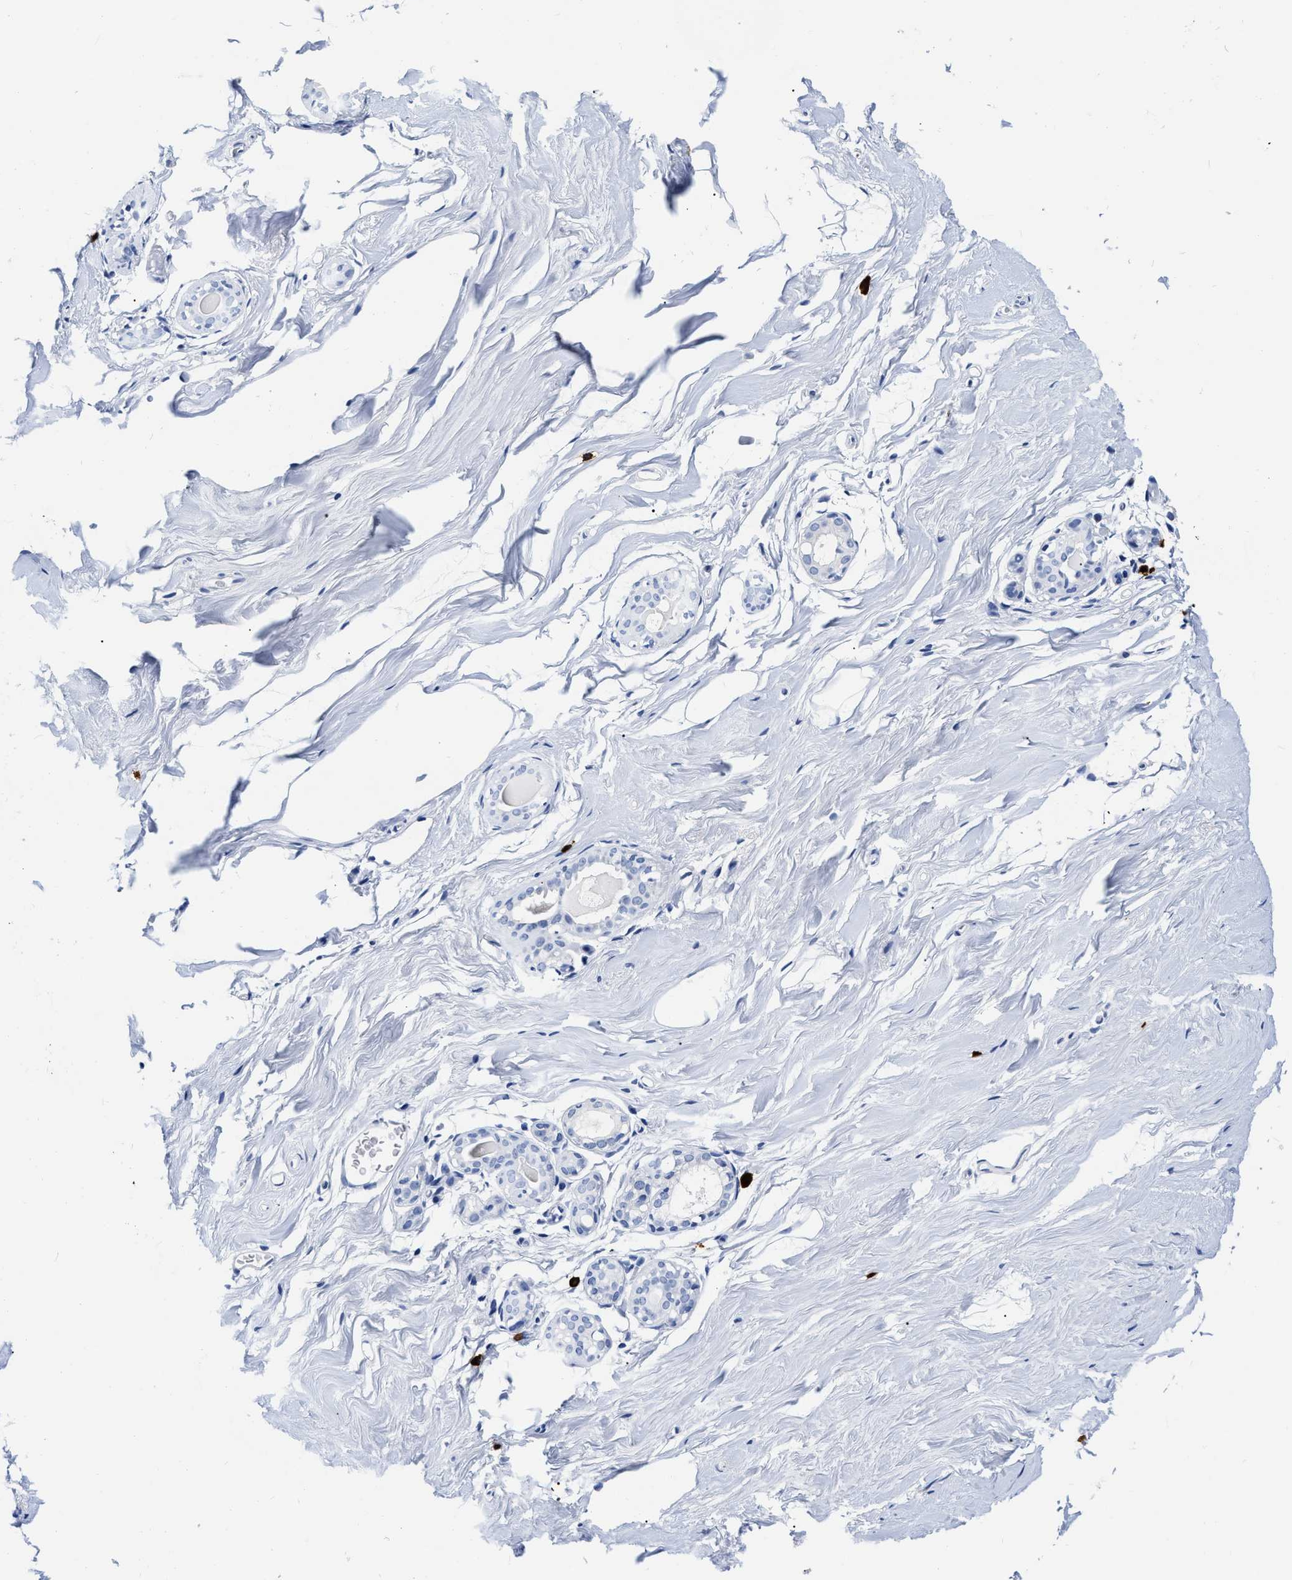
{"staining": {"intensity": "negative", "quantity": "none", "location": "none"}, "tissue": "breast", "cell_type": "Adipocytes", "image_type": "normal", "snomed": [{"axis": "morphology", "description": "Normal tissue, NOS"}, {"axis": "topography", "description": "Breast"}], "caption": "High power microscopy histopathology image of an immunohistochemistry (IHC) micrograph of normal breast, revealing no significant positivity in adipocytes.", "gene": "CER1", "patient": {"sex": "female", "age": 62}}